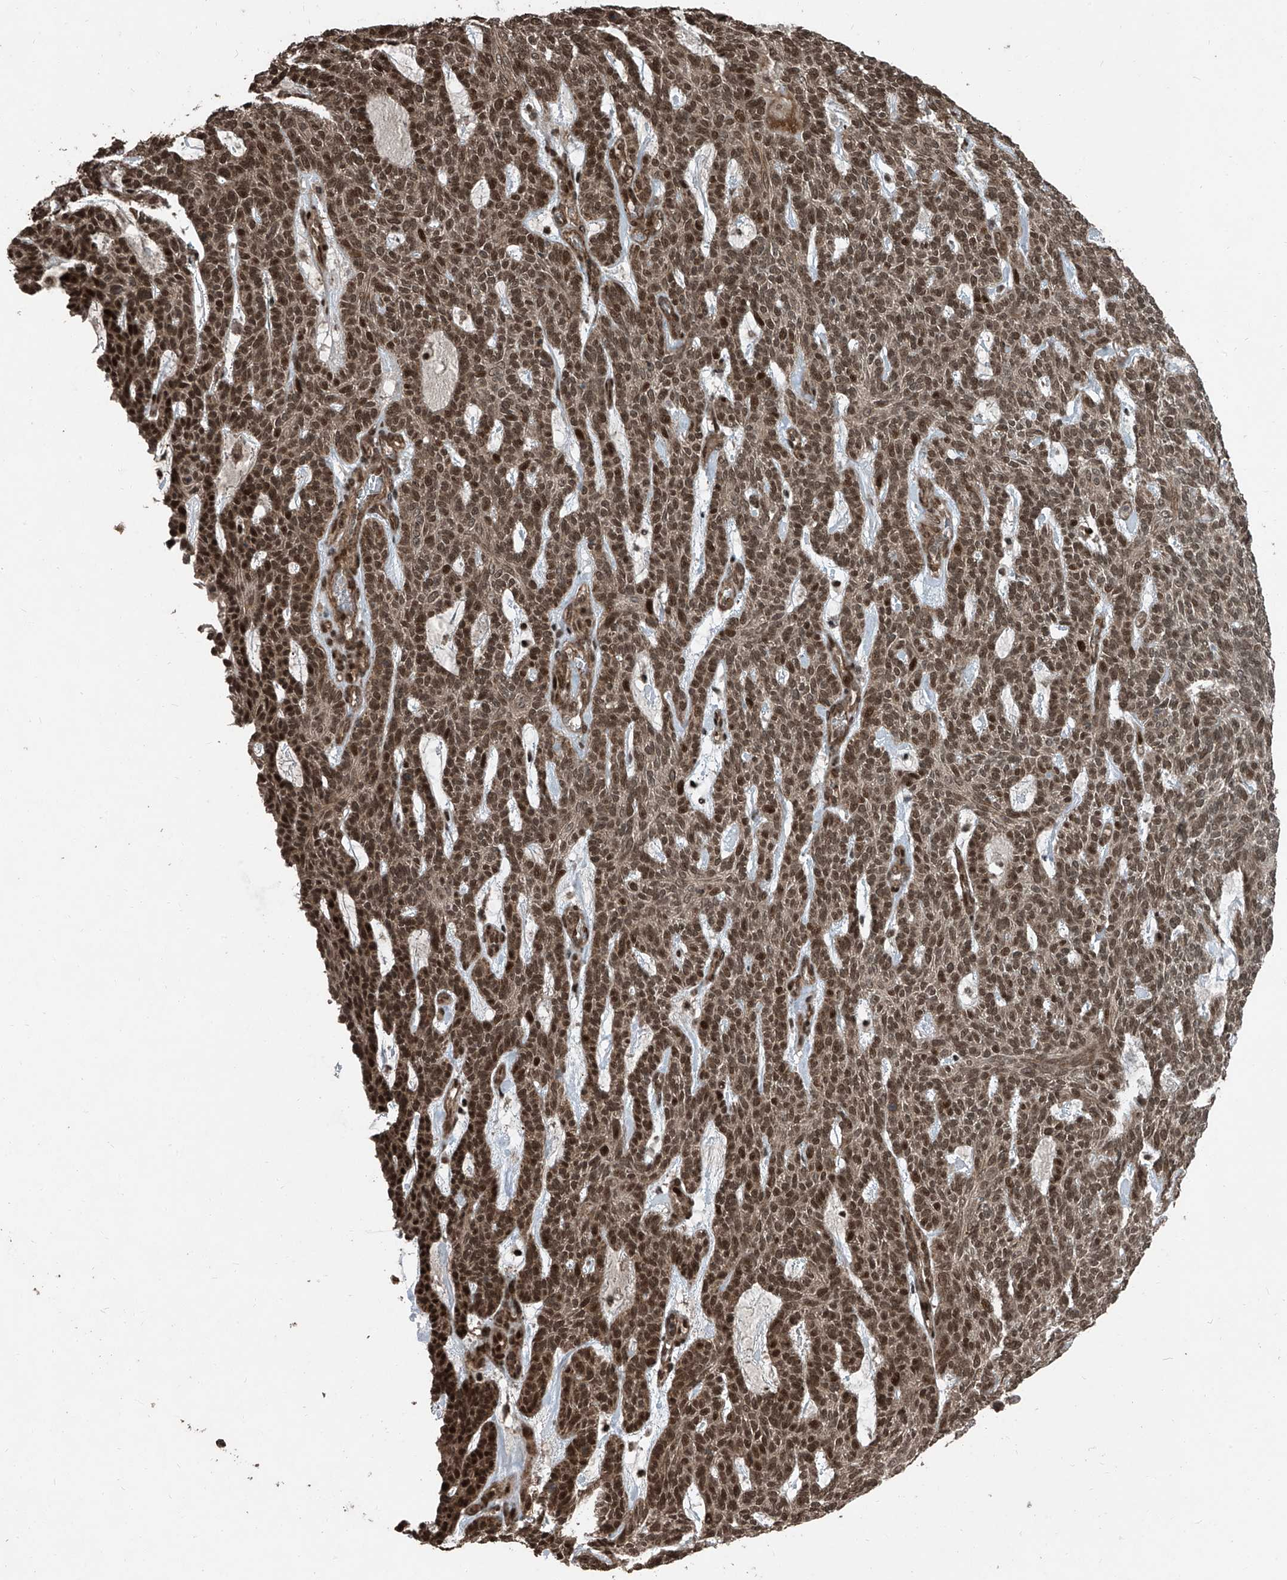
{"staining": {"intensity": "moderate", "quantity": ">75%", "location": "cytoplasmic/membranous,nuclear"}, "tissue": "skin cancer", "cell_type": "Tumor cells", "image_type": "cancer", "snomed": [{"axis": "morphology", "description": "Squamous cell carcinoma, NOS"}, {"axis": "topography", "description": "Skin"}], "caption": "An immunohistochemistry image of tumor tissue is shown. Protein staining in brown labels moderate cytoplasmic/membranous and nuclear positivity in skin cancer (squamous cell carcinoma) within tumor cells.", "gene": "ZNF570", "patient": {"sex": "female", "age": 90}}